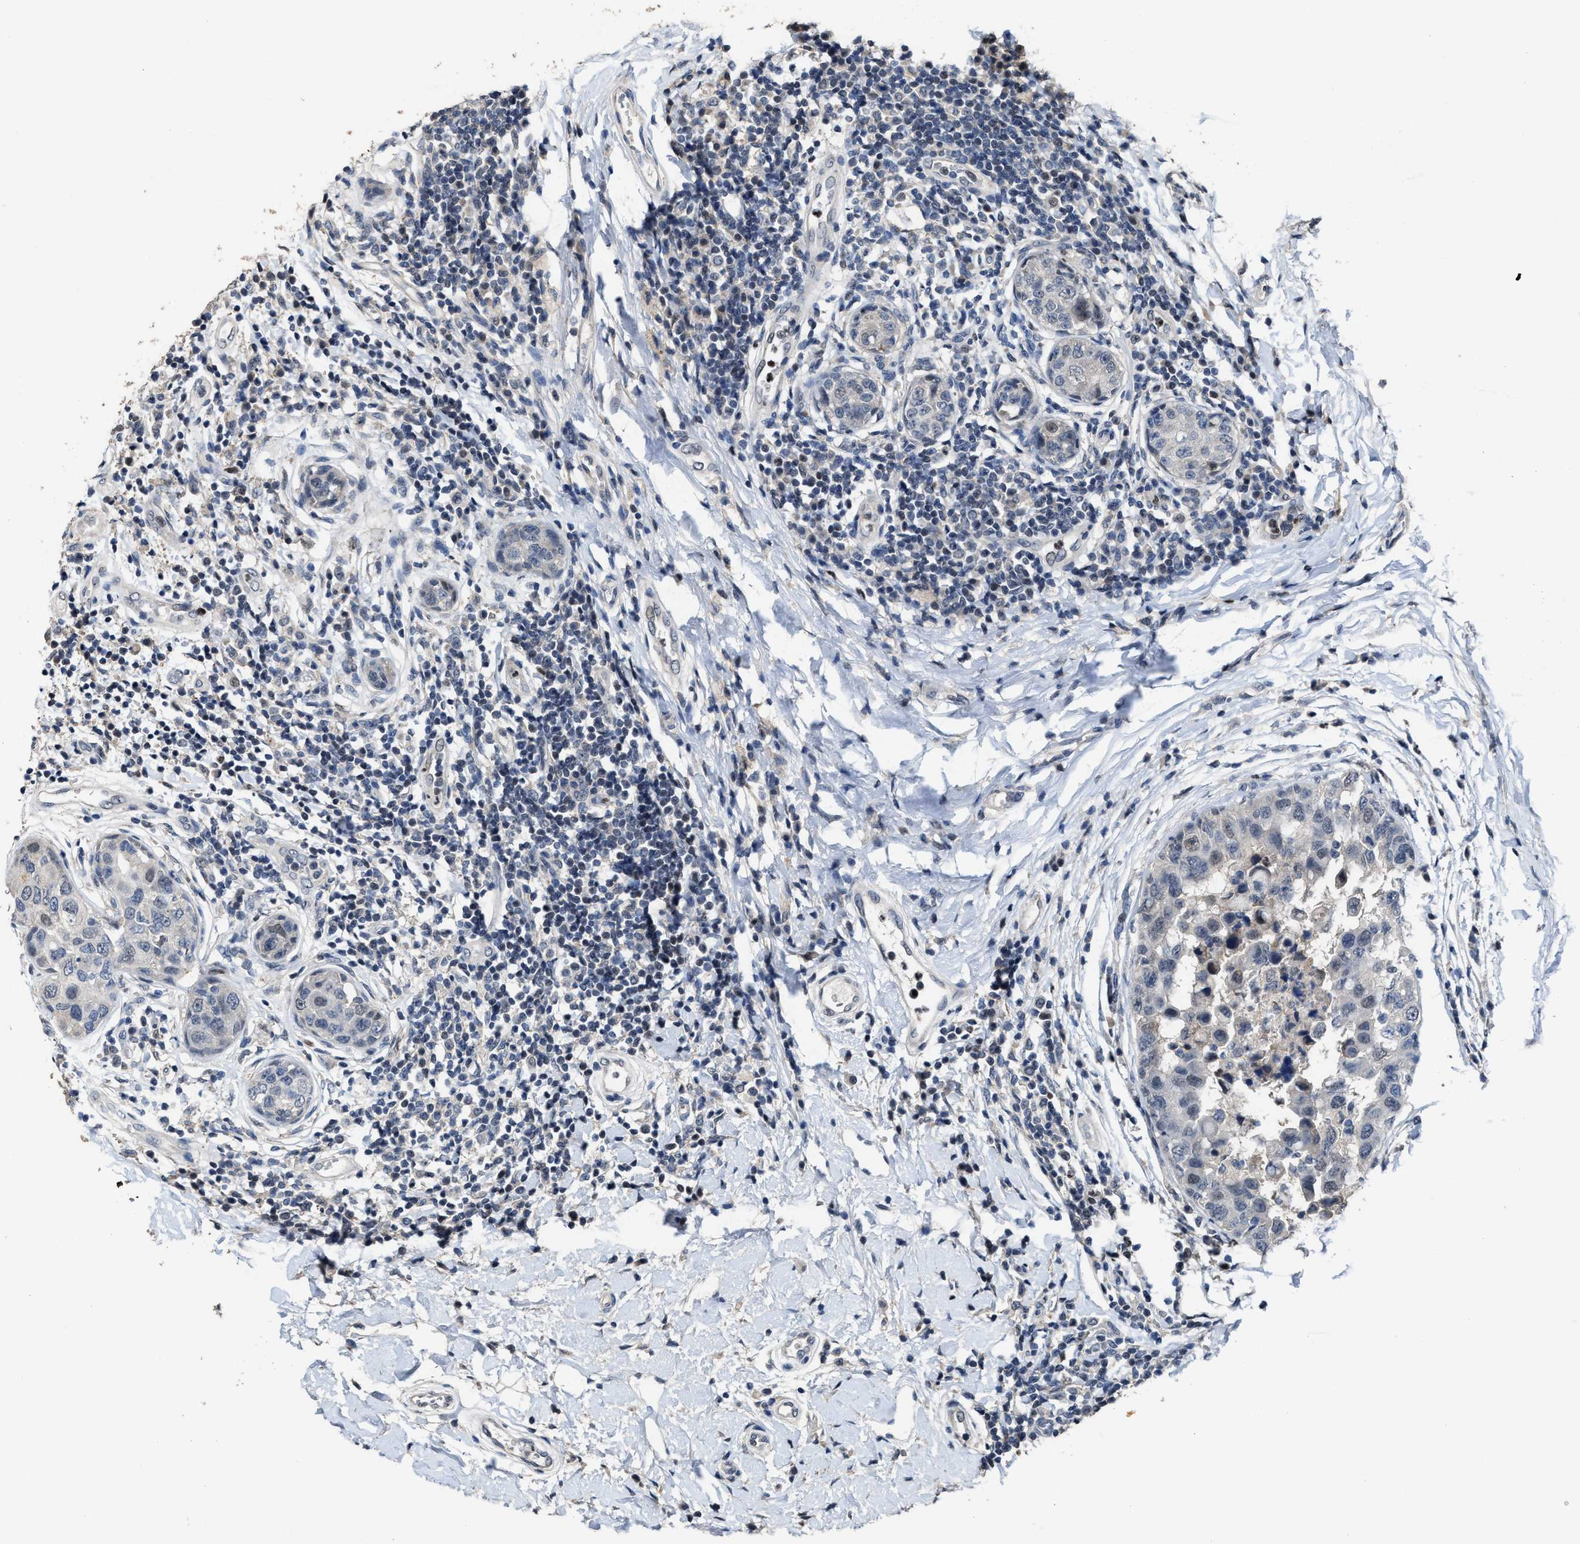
{"staining": {"intensity": "negative", "quantity": "none", "location": "none"}, "tissue": "breast cancer", "cell_type": "Tumor cells", "image_type": "cancer", "snomed": [{"axis": "morphology", "description": "Duct carcinoma"}, {"axis": "topography", "description": "Breast"}], "caption": "Image shows no protein positivity in tumor cells of breast intraductal carcinoma tissue. (Stains: DAB immunohistochemistry with hematoxylin counter stain, Microscopy: brightfield microscopy at high magnification).", "gene": "ZNF20", "patient": {"sex": "female", "age": 27}}